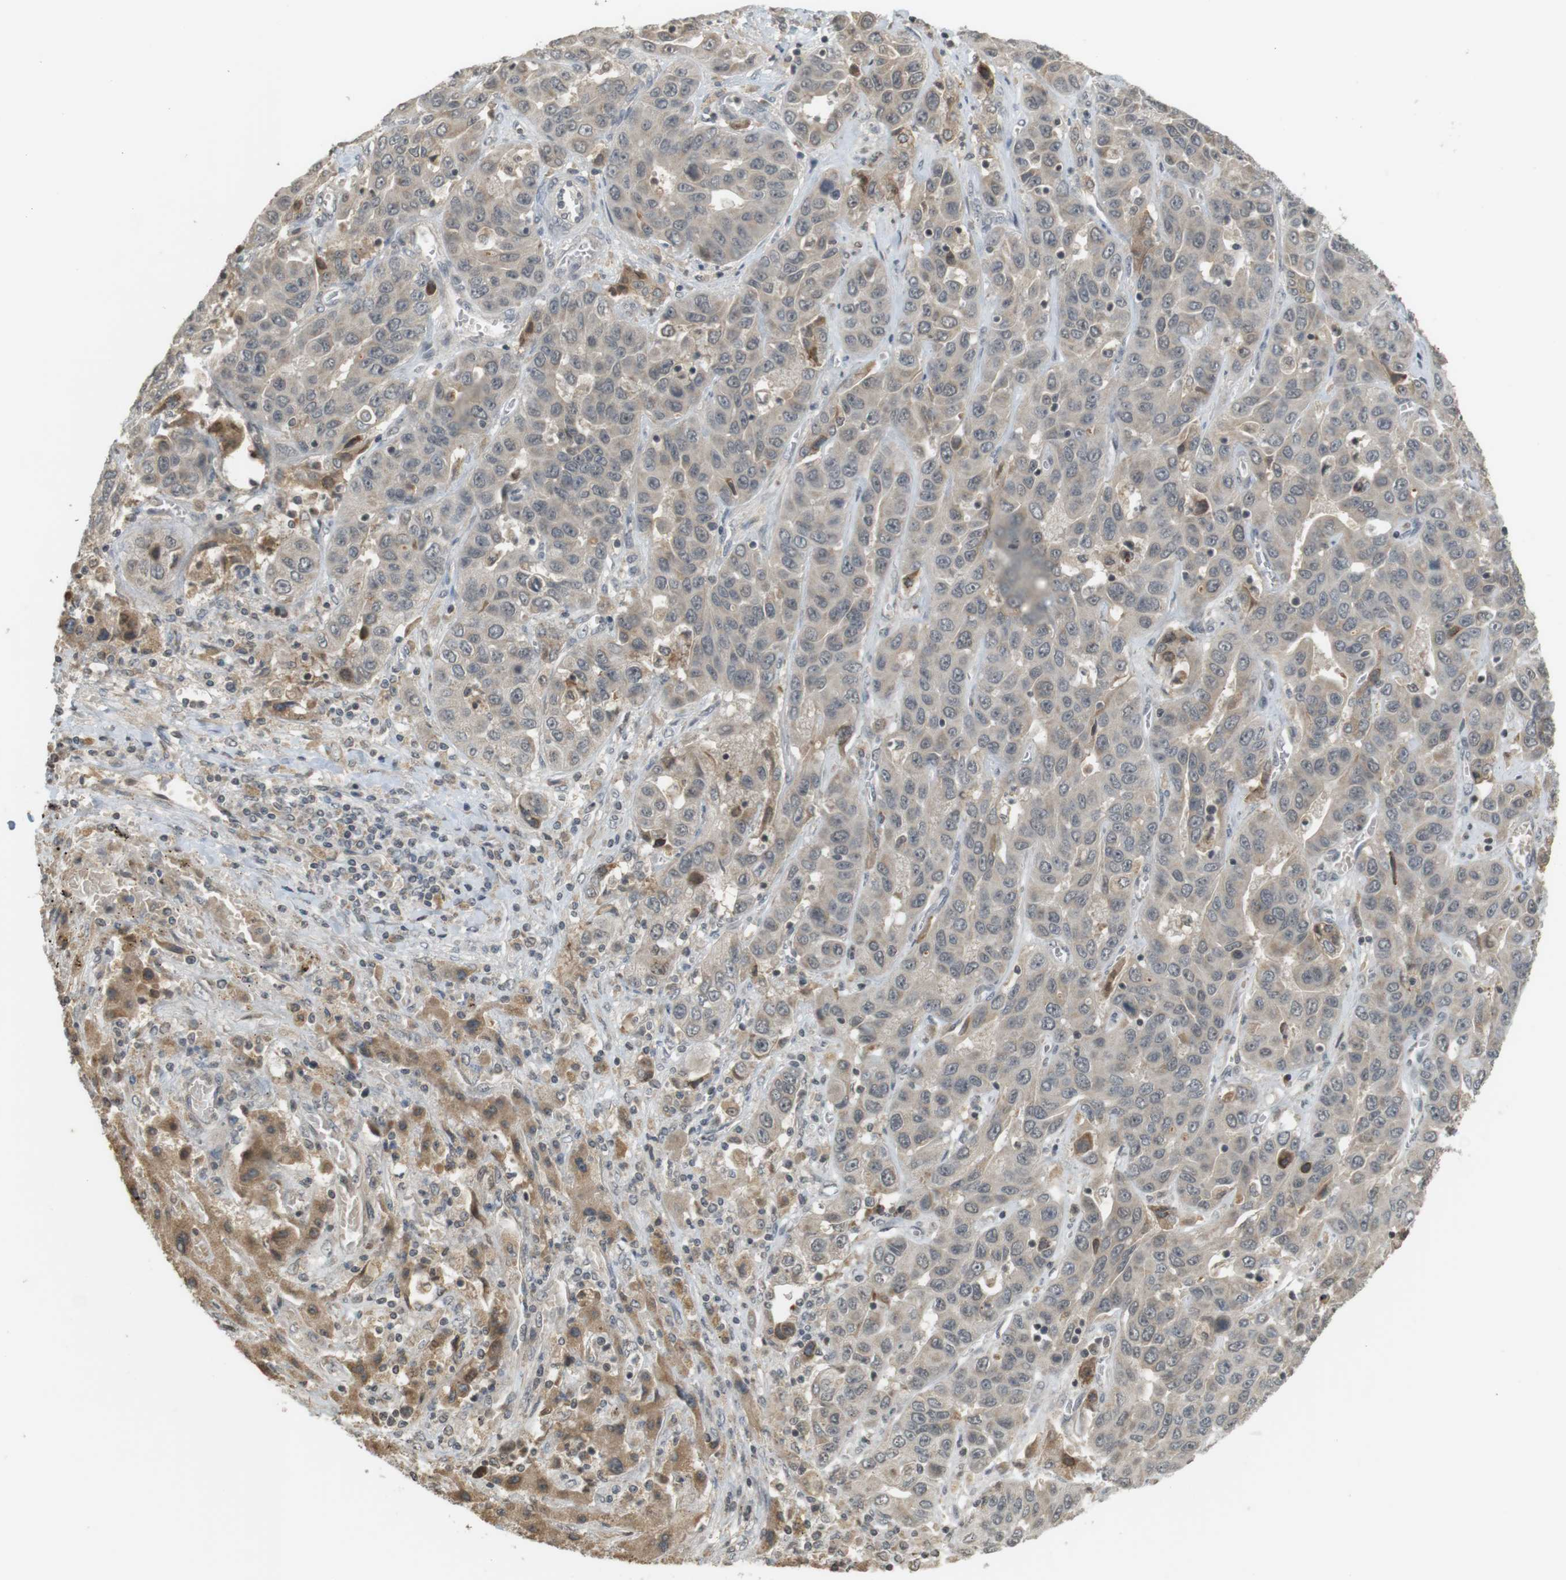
{"staining": {"intensity": "weak", "quantity": "<25%", "location": "cytoplasmic/membranous"}, "tissue": "liver cancer", "cell_type": "Tumor cells", "image_type": "cancer", "snomed": [{"axis": "morphology", "description": "Cholangiocarcinoma"}, {"axis": "topography", "description": "Liver"}], "caption": "Human cholangiocarcinoma (liver) stained for a protein using IHC reveals no expression in tumor cells.", "gene": "SRR", "patient": {"sex": "female", "age": 52}}